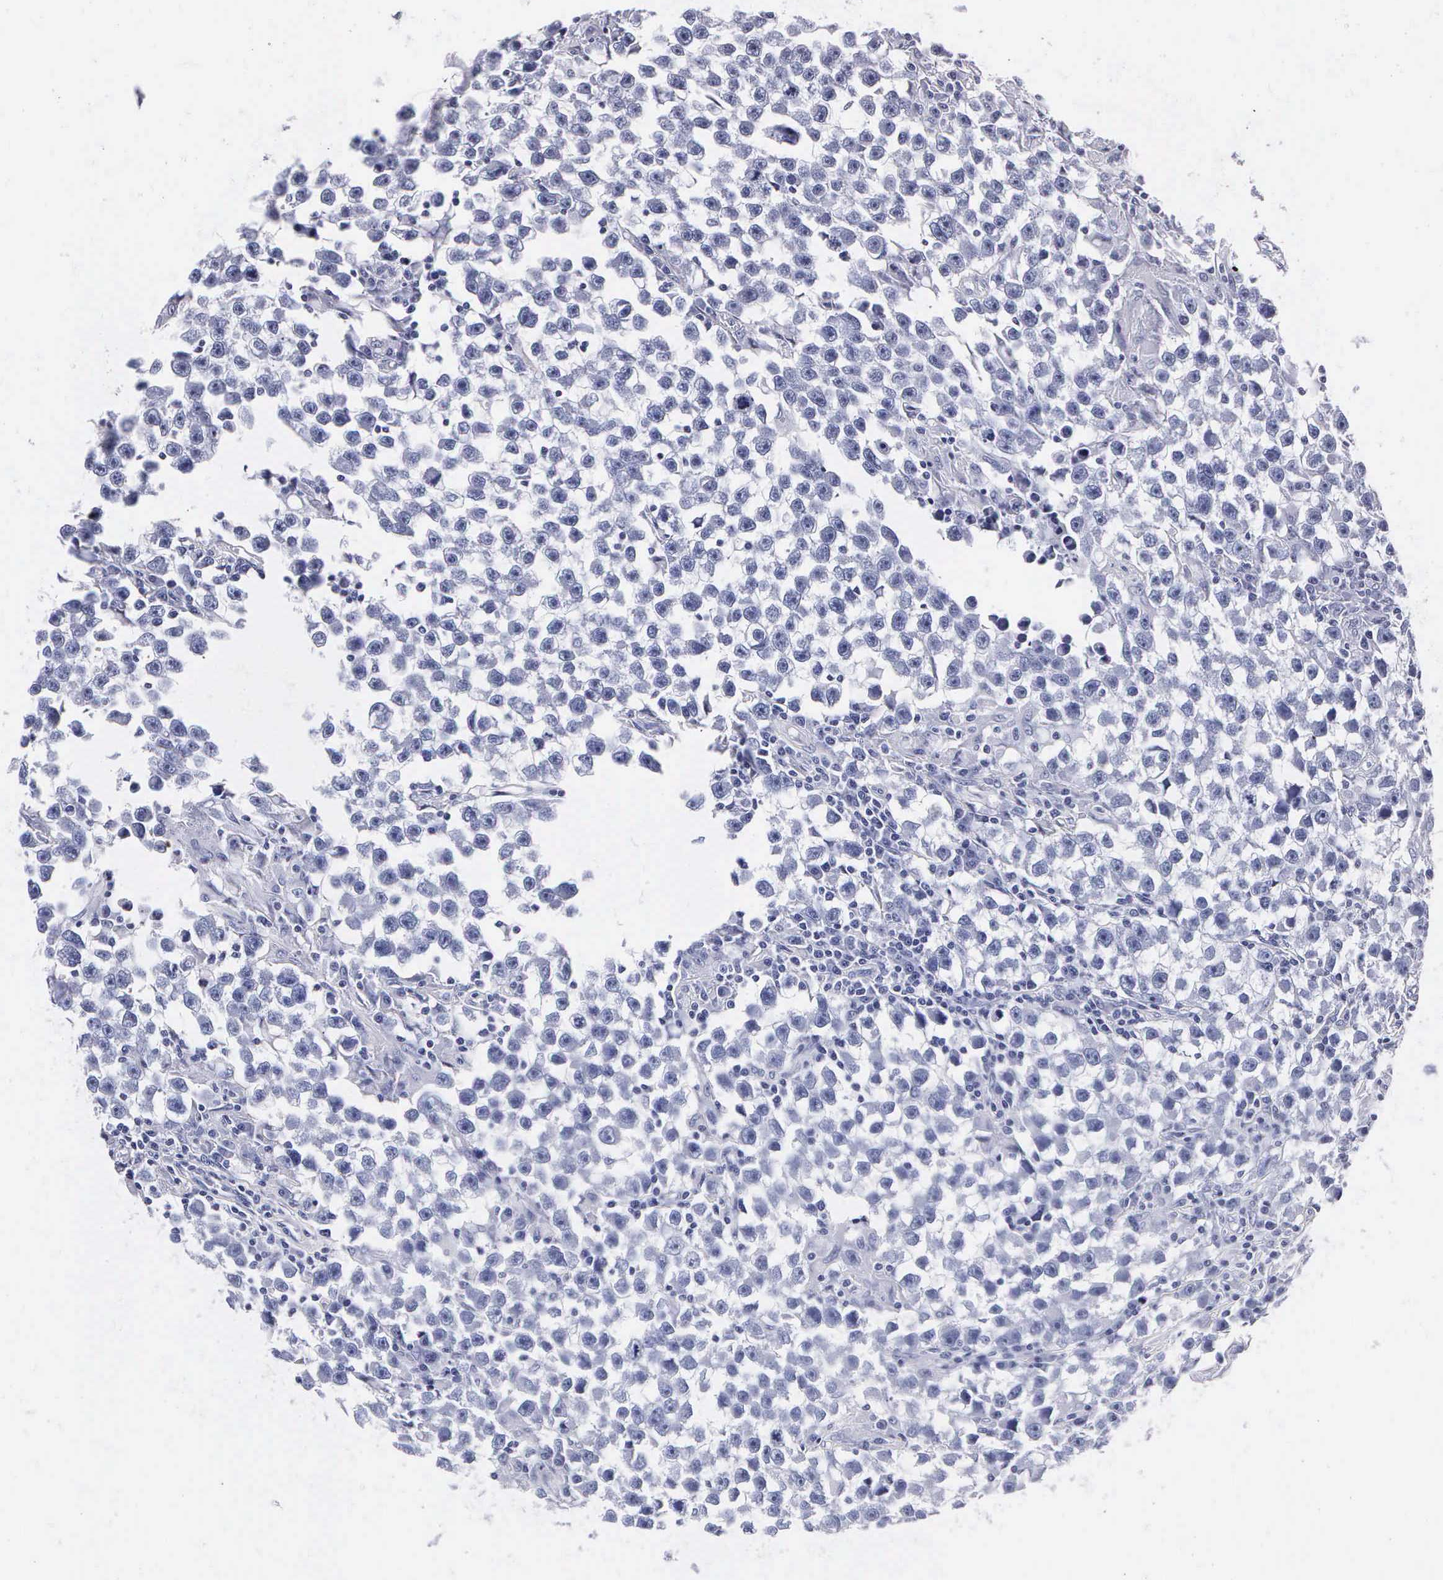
{"staining": {"intensity": "negative", "quantity": "none", "location": "none"}, "tissue": "testis cancer", "cell_type": "Tumor cells", "image_type": "cancer", "snomed": [{"axis": "morphology", "description": "Seminoma, NOS"}, {"axis": "topography", "description": "Testis"}], "caption": "Seminoma (testis) stained for a protein using immunohistochemistry (IHC) exhibits no positivity tumor cells.", "gene": "MB", "patient": {"sex": "male", "age": 33}}